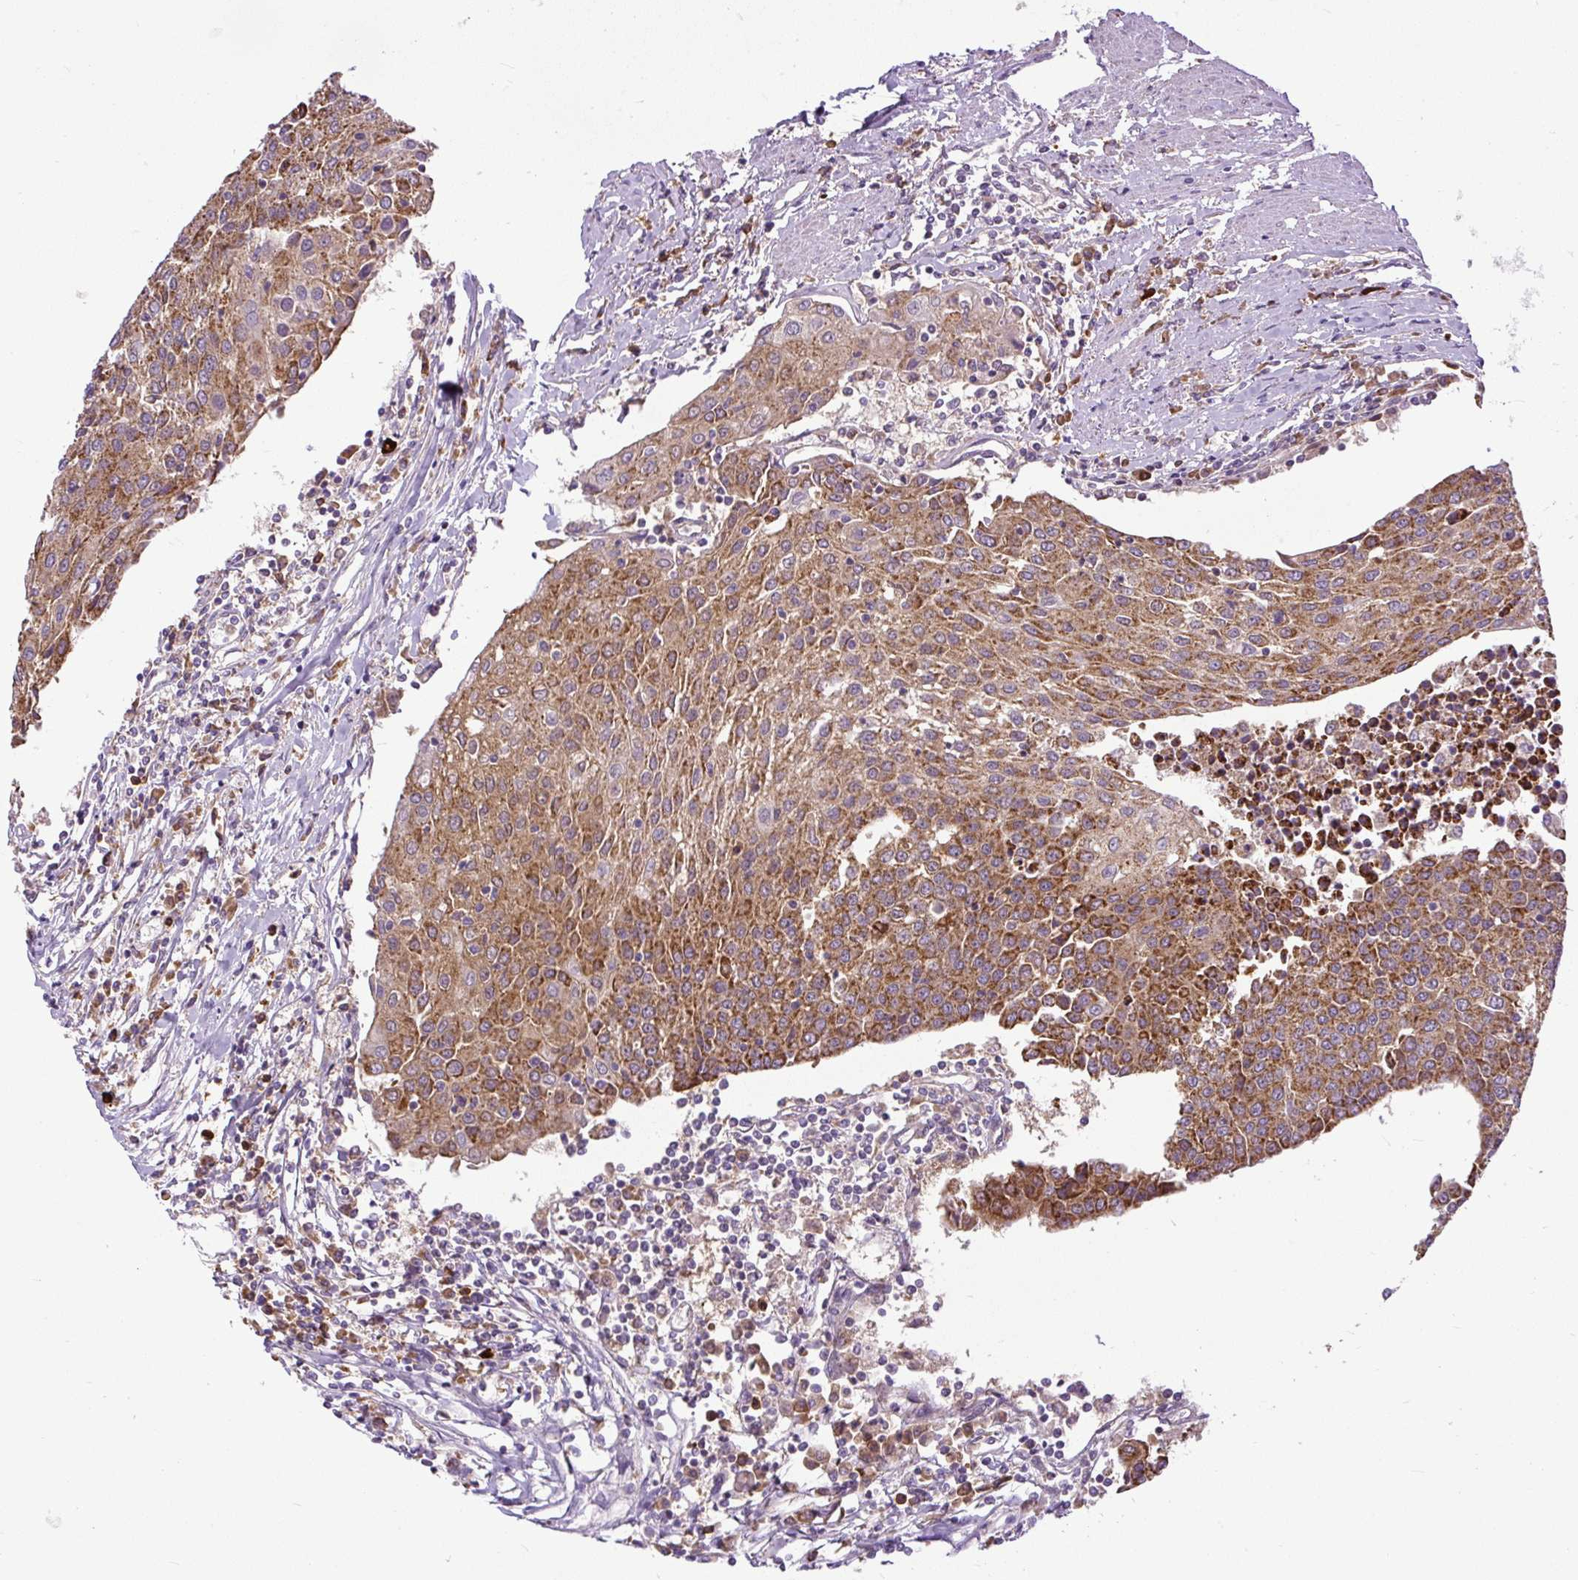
{"staining": {"intensity": "moderate", "quantity": ">75%", "location": "cytoplasmic/membranous"}, "tissue": "urothelial cancer", "cell_type": "Tumor cells", "image_type": "cancer", "snomed": [{"axis": "morphology", "description": "Urothelial carcinoma, High grade"}, {"axis": "topography", "description": "Urinary bladder"}], "caption": "Human urothelial carcinoma (high-grade) stained for a protein (brown) shows moderate cytoplasmic/membranous positive positivity in about >75% of tumor cells.", "gene": "TM2D3", "patient": {"sex": "female", "age": 85}}